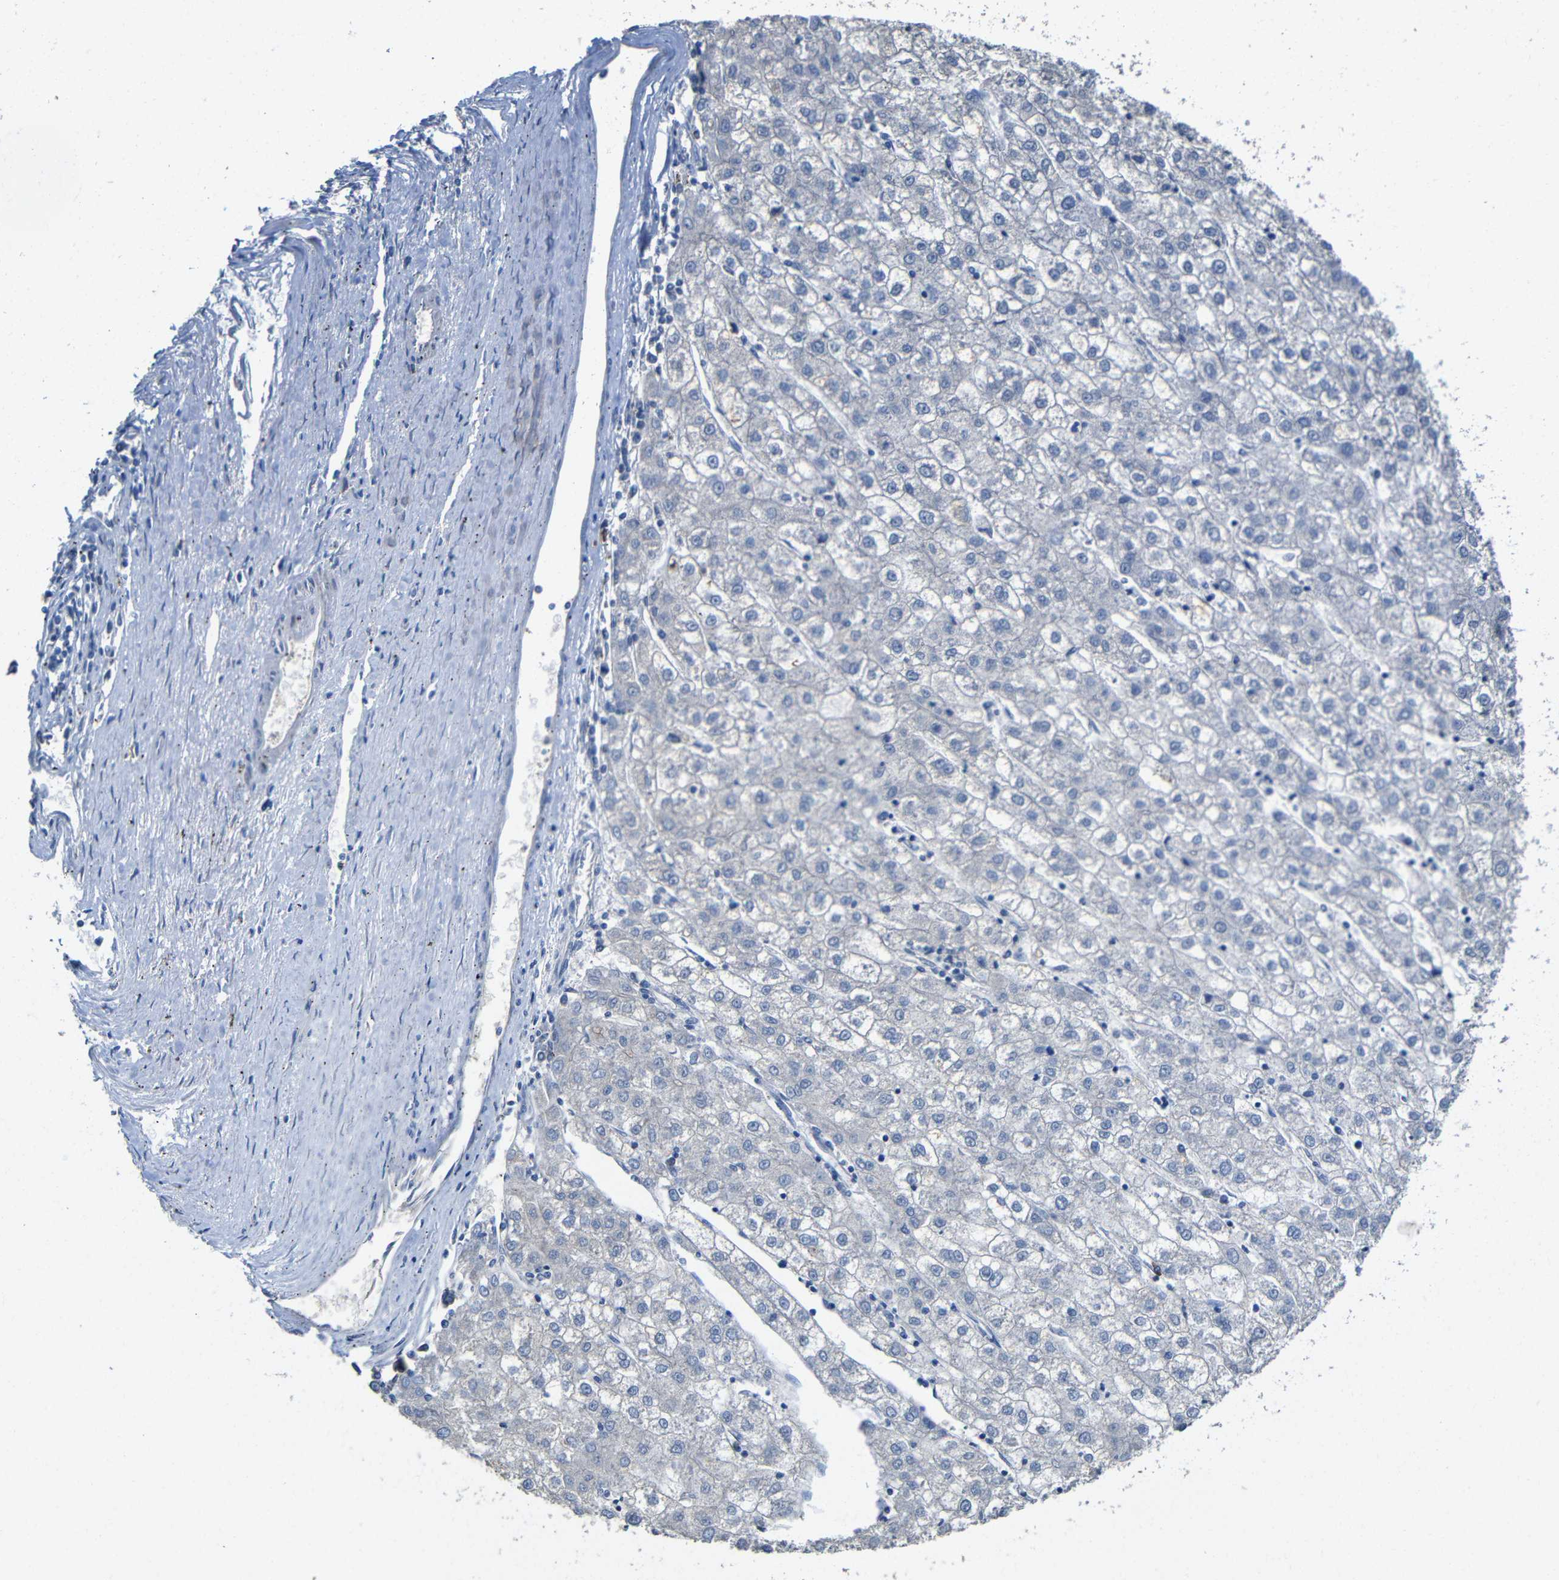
{"staining": {"intensity": "negative", "quantity": "none", "location": "none"}, "tissue": "liver cancer", "cell_type": "Tumor cells", "image_type": "cancer", "snomed": [{"axis": "morphology", "description": "Carcinoma, Hepatocellular, NOS"}, {"axis": "topography", "description": "Liver"}], "caption": "IHC of human hepatocellular carcinoma (liver) demonstrates no expression in tumor cells.", "gene": "ACKR2", "patient": {"sex": "male", "age": 72}}